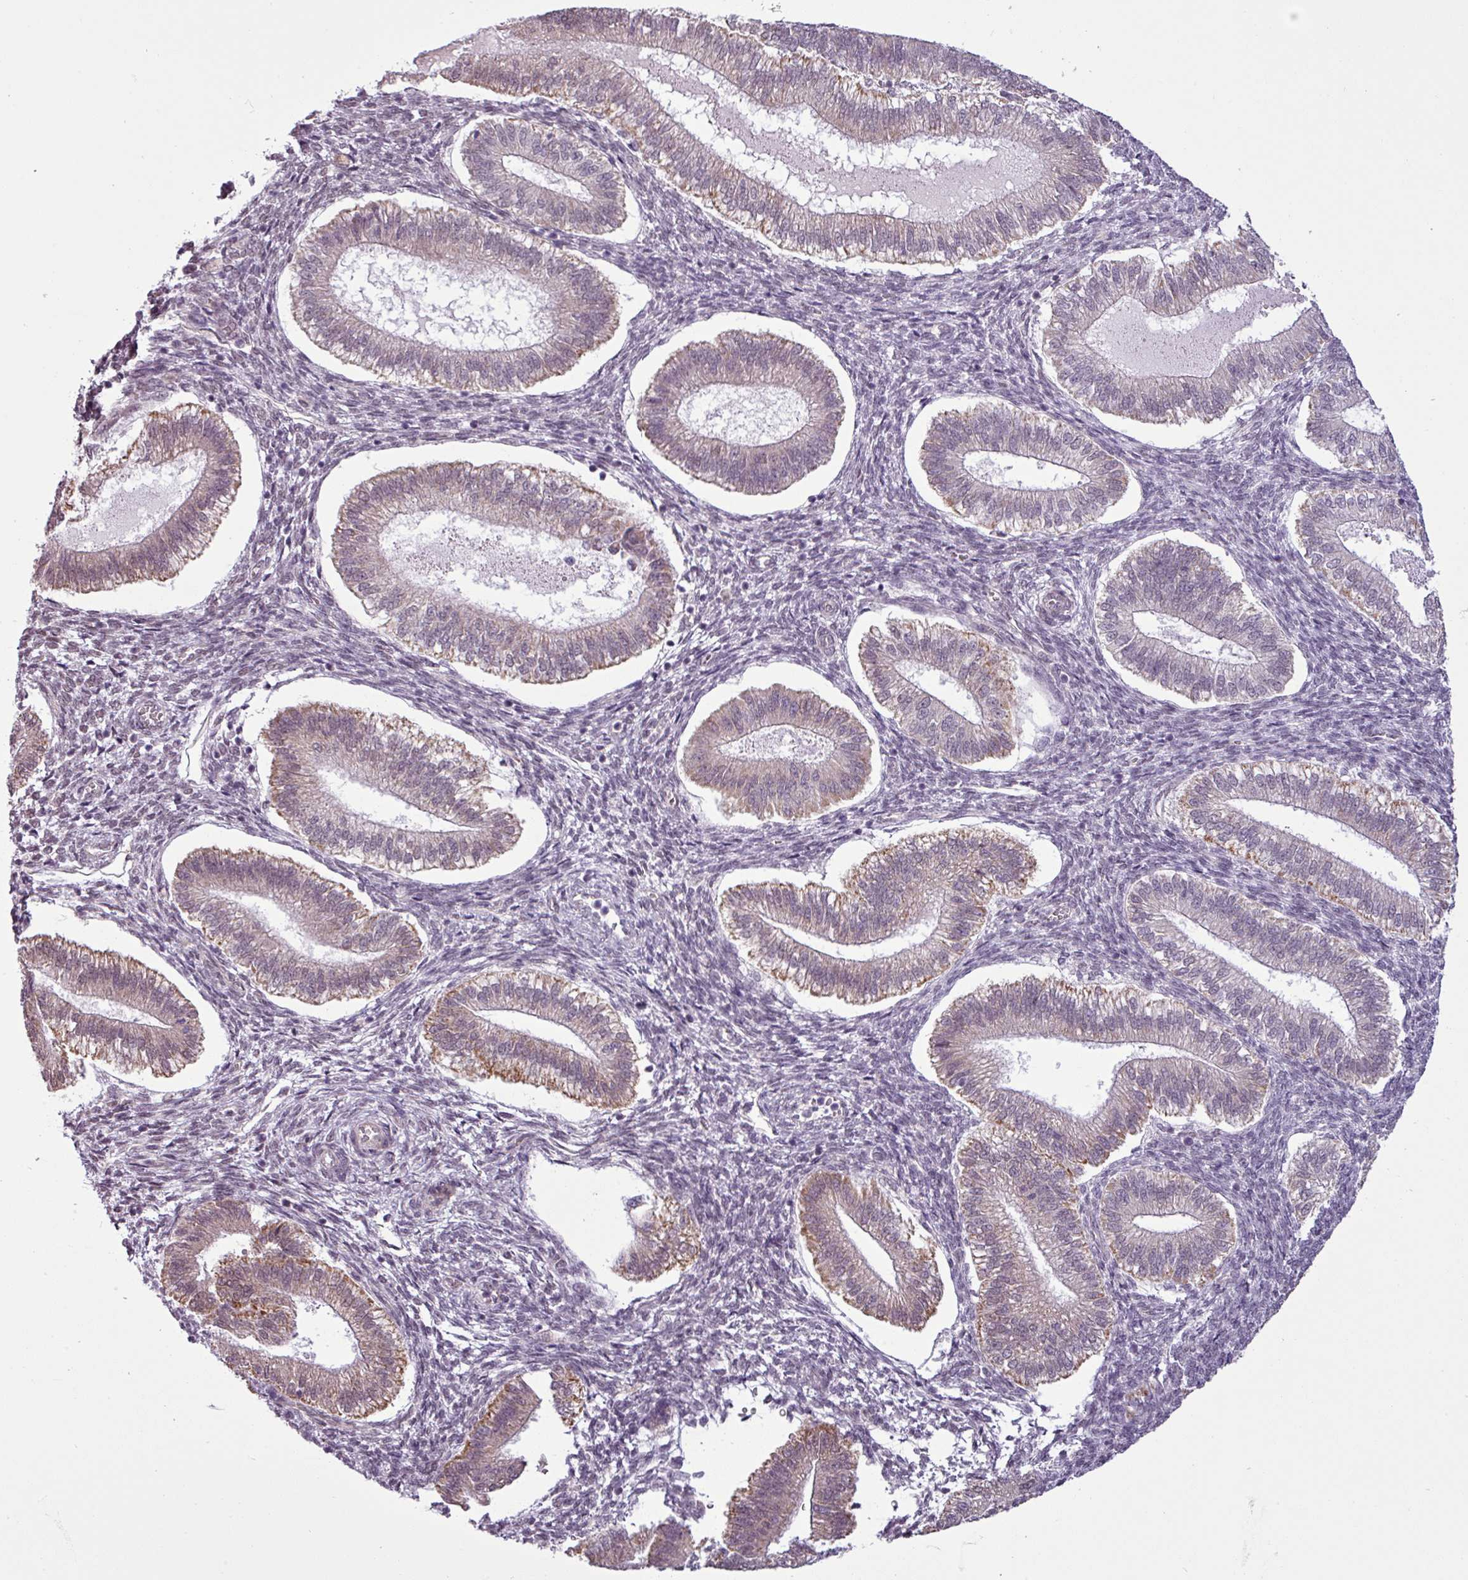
{"staining": {"intensity": "negative", "quantity": "none", "location": "none"}, "tissue": "endometrium", "cell_type": "Cells in endometrial stroma", "image_type": "normal", "snomed": [{"axis": "morphology", "description": "Normal tissue, NOS"}, {"axis": "topography", "description": "Endometrium"}], "caption": "IHC photomicrograph of benign endometrium: endometrium stained with DAB demonstrates no significant protein positivity in cells in endometrial stroma. (Brightfield microscopy of DAB IHC at high magnification).", "gene": "GPT2", "patient": {"sex": "female", "age": 25}}